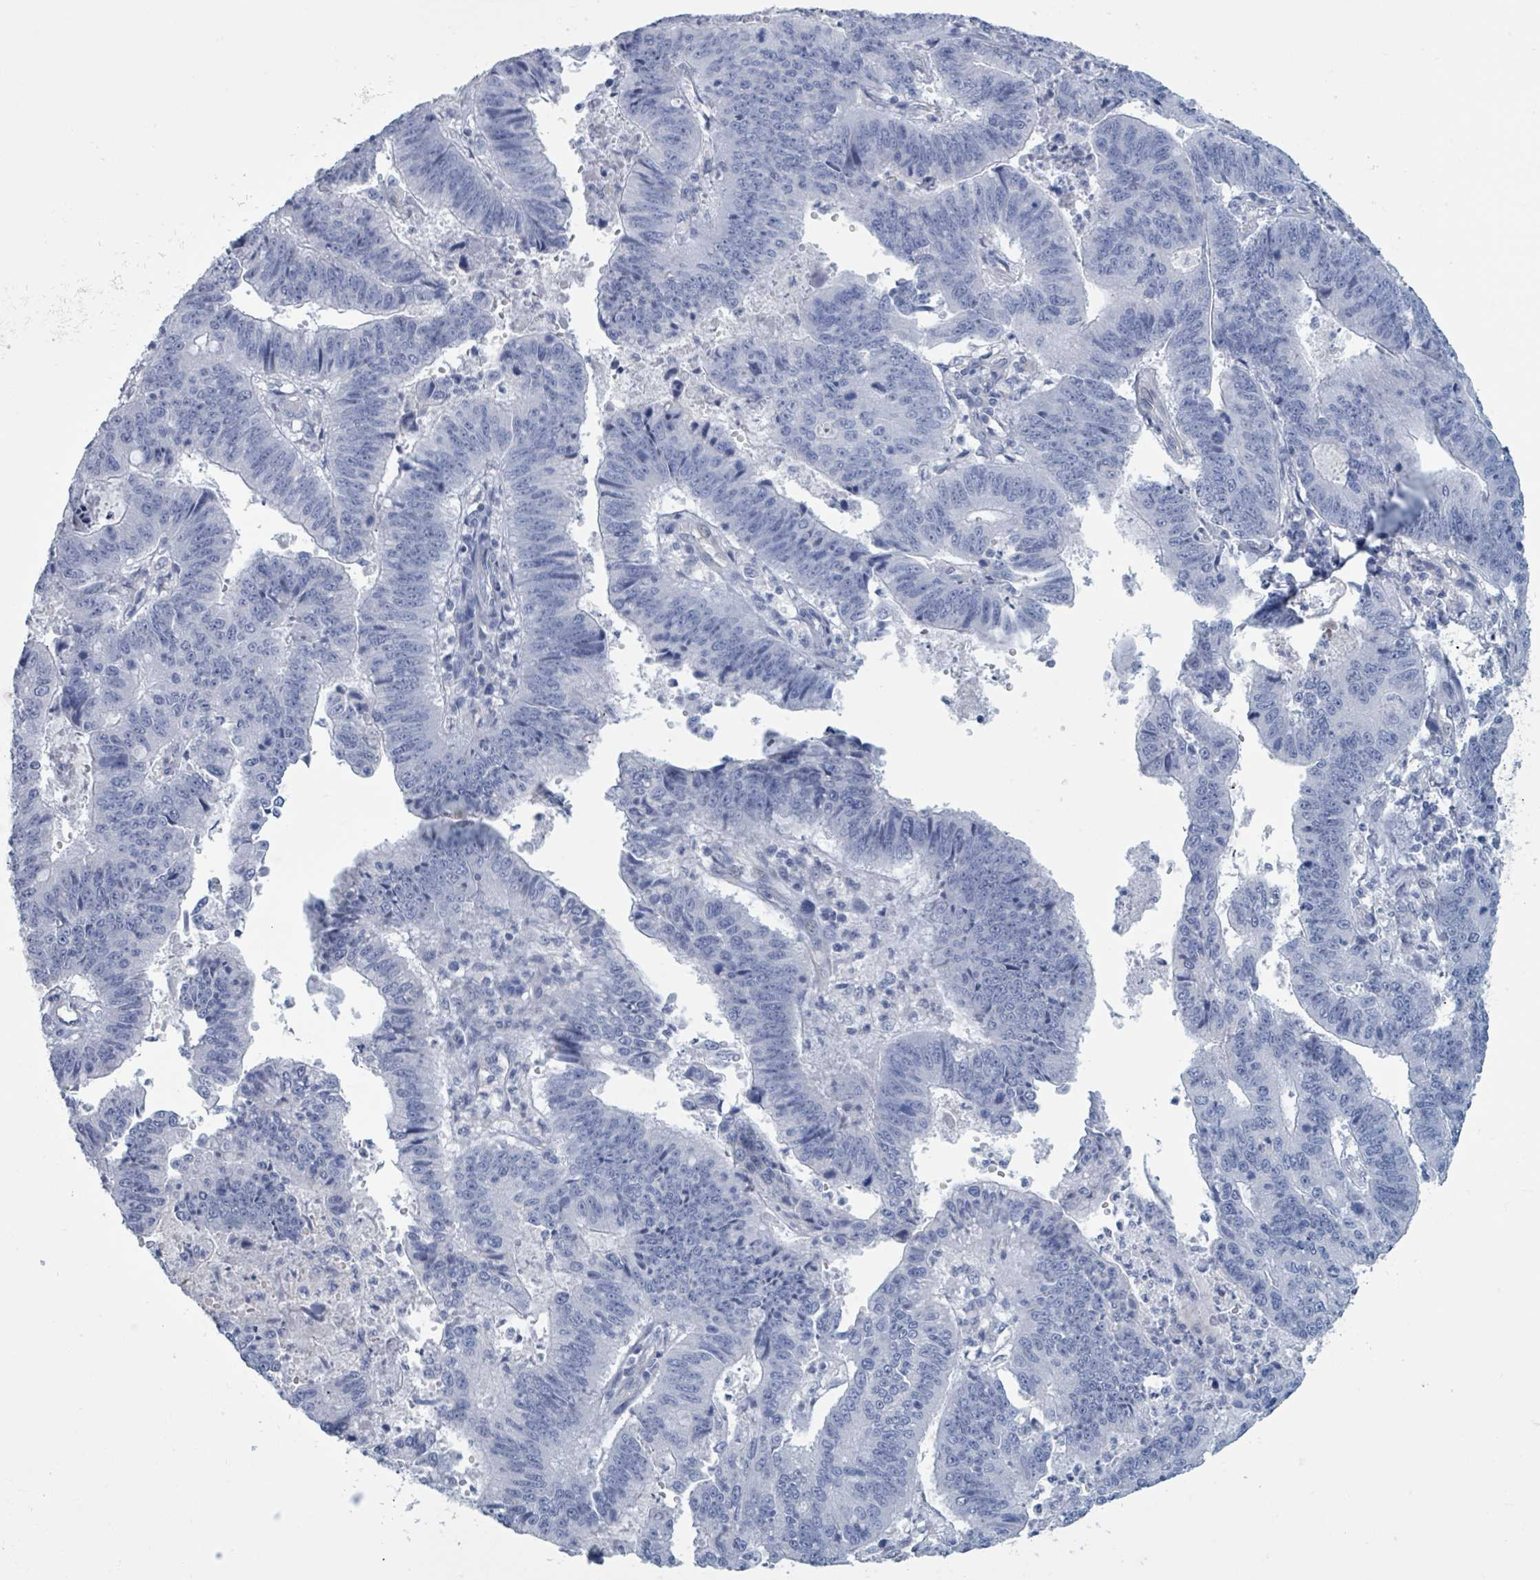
{"staining": {"intensity": "negative", "quantity": "none", "location": "none"}, "tissue": "stomach cancer", "cell_type": "Tumor cells", "image_type": "cancer", "snomed": [{"axis": "morphology", "description": "Adenocarcinoma, NOS"}, {"axis": "topography", "description": "Stomach"}], "caption": "The IHC histopathology image has no significant expression in tumor cells of stomach cancer tissue.", "gene": "CT45A5", "patient": {"sex": "male", "age": 59}}